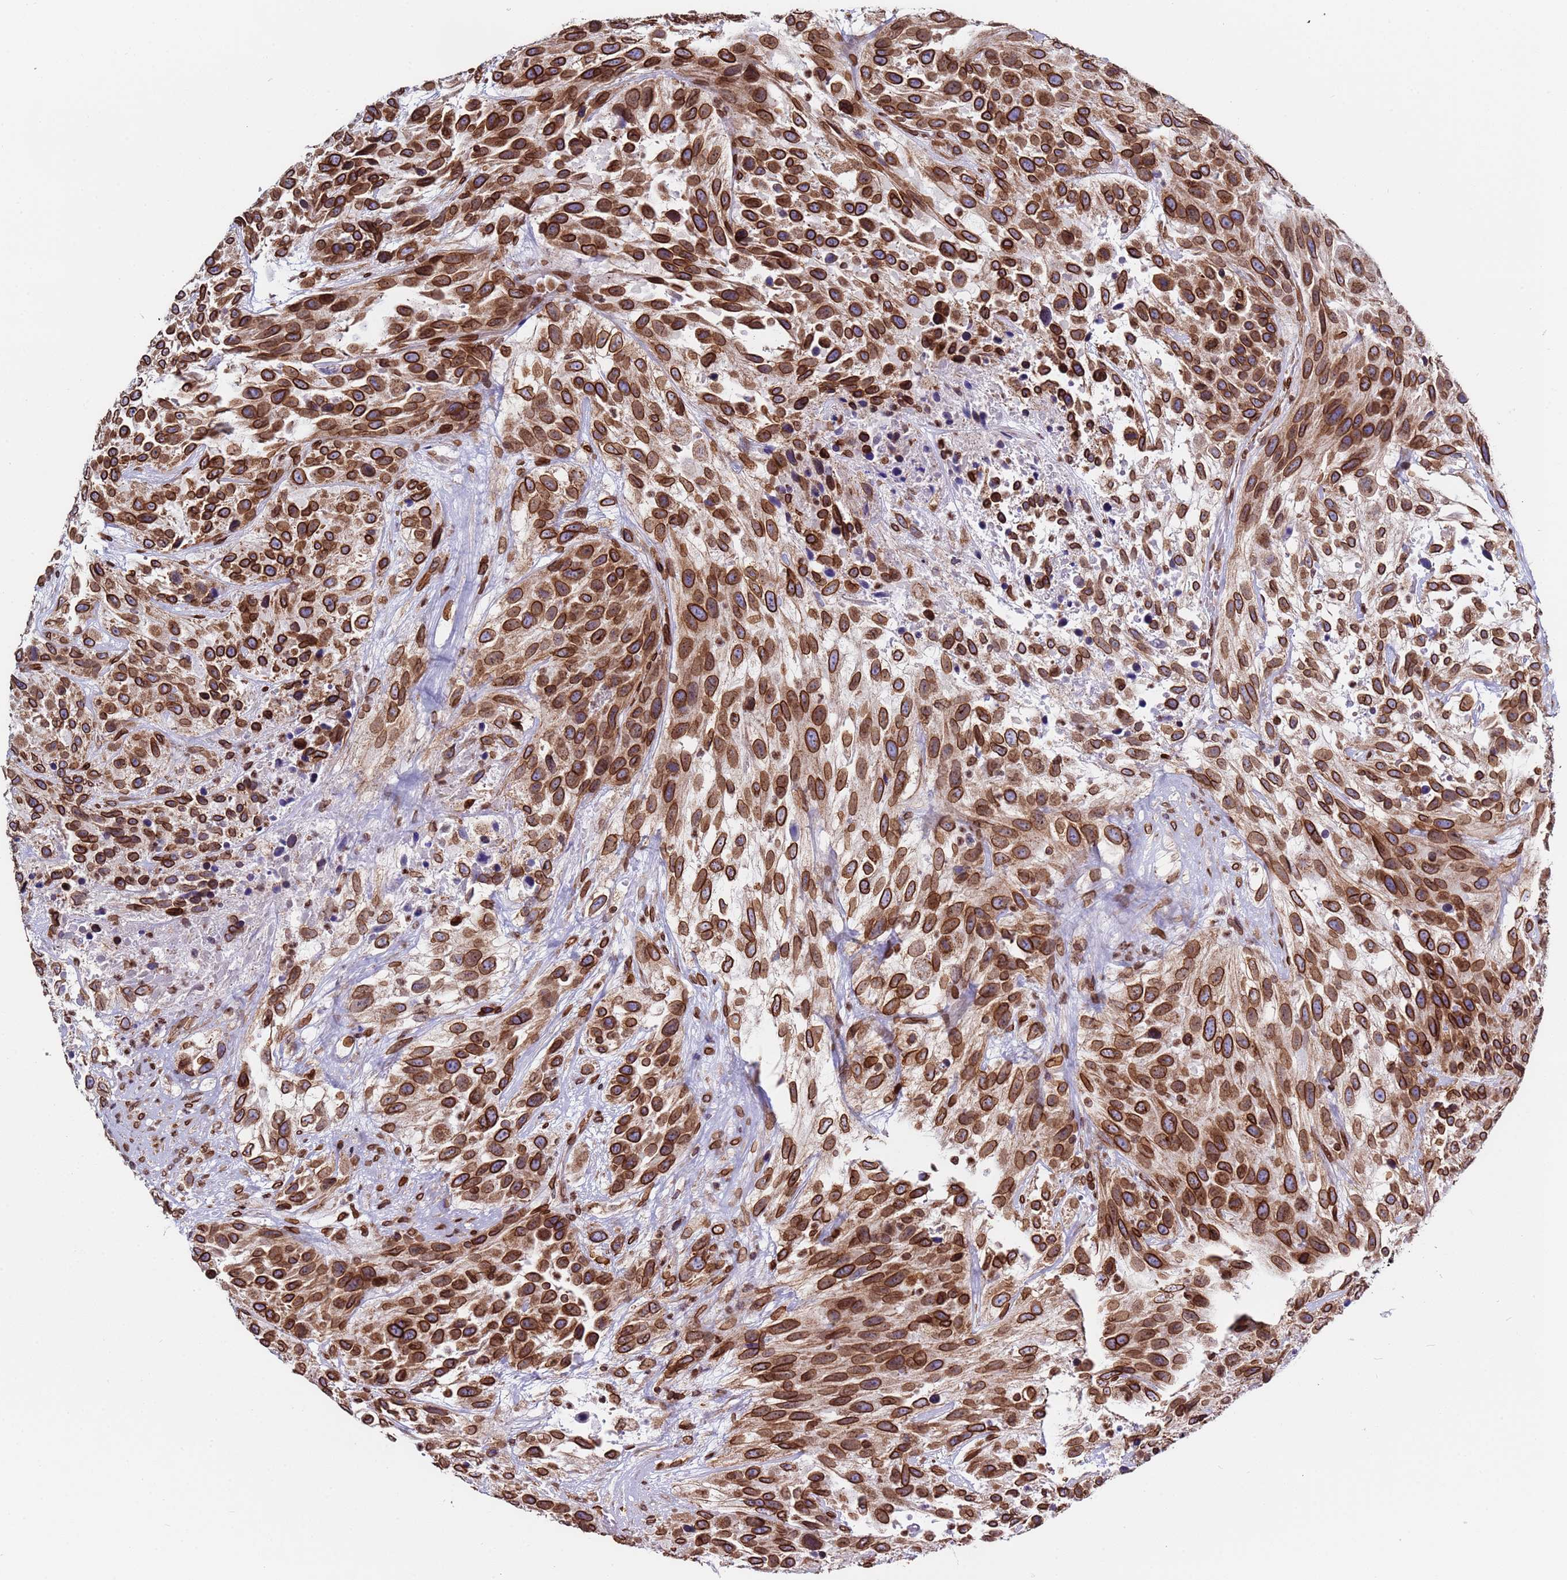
{"staining": {"intensity": "strong", "quantity": ">75%", "location": "cytoplasmic/membranous,nuclear"}, "tissue": "urothelial cancer", "cell_type": "Tumor cells", "image_type": "cancer", "snomed": [{"axis": "morphology", "description": "Urothelial carcinoma, High grade"}, {"axis": "topography", "description": "Urinary bladder"}], "caption": "A photomicrograph of high-grade urothelial carcinoma stained for a protein demonstrates strong cytoplasmic/membranous and nuclear brown staining in tumor cells.", "gene": "TOR1AIP1", "patient": {"sex": "female", "age": 70}}